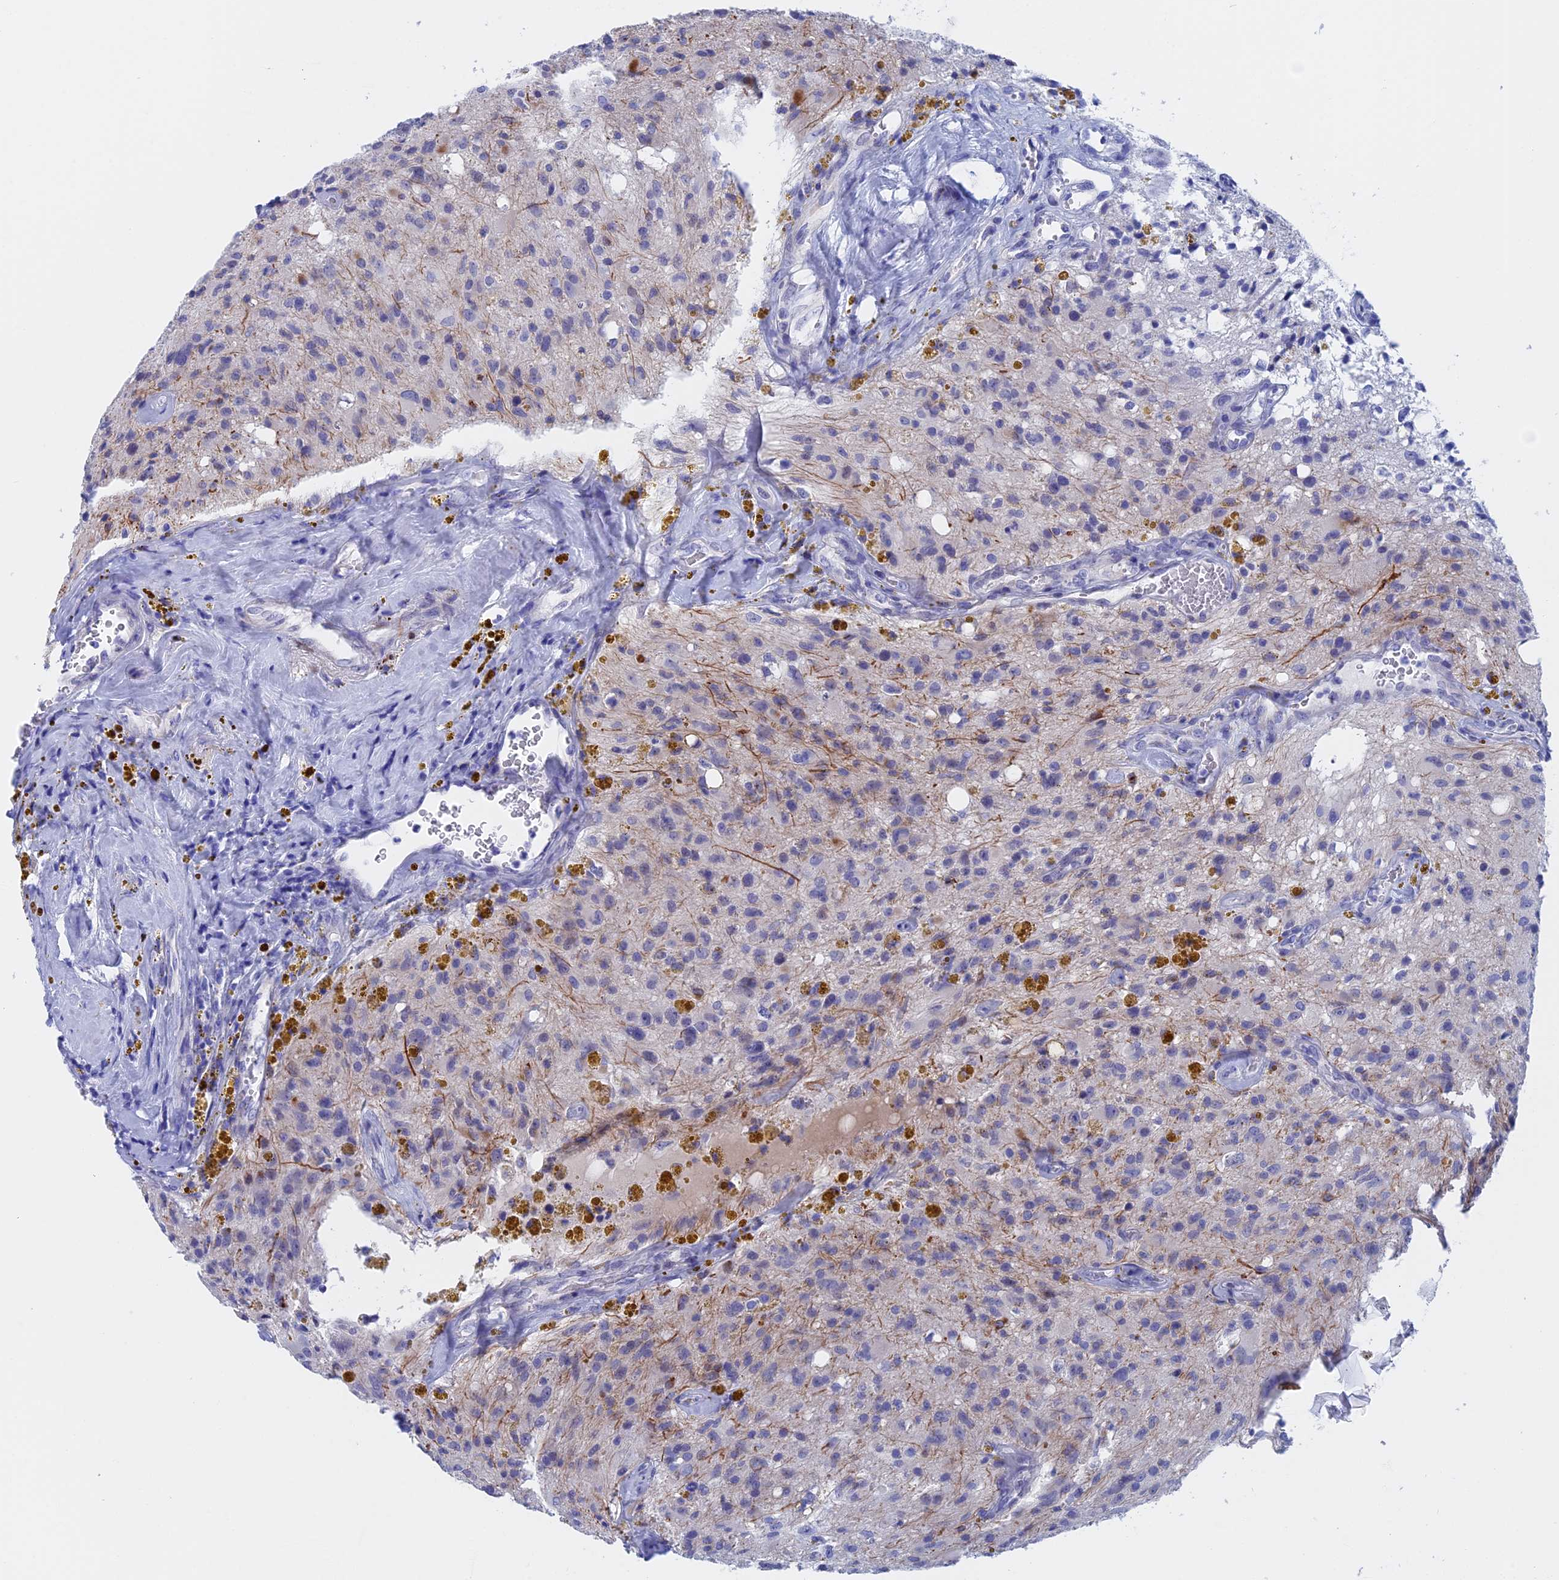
{"staining": {"intensity": "negative", "quantity": "none", "location": "none"}, "tissue": "glioma", "cell_type": "Tumor cells", "image_type": "cancer", "snomed": [{"axis": "morphology", "description": "Glioma, malignant, High grade"}, {"axis": "topography", "description": "Brain"}], "caption": "A photomicrograph of human malignant high-grade glioma is negative for staining in tumor cells. Nuclei are stained in blue.", "gene": "WDR83", "patient": {"sex": "male", "age": 69}}